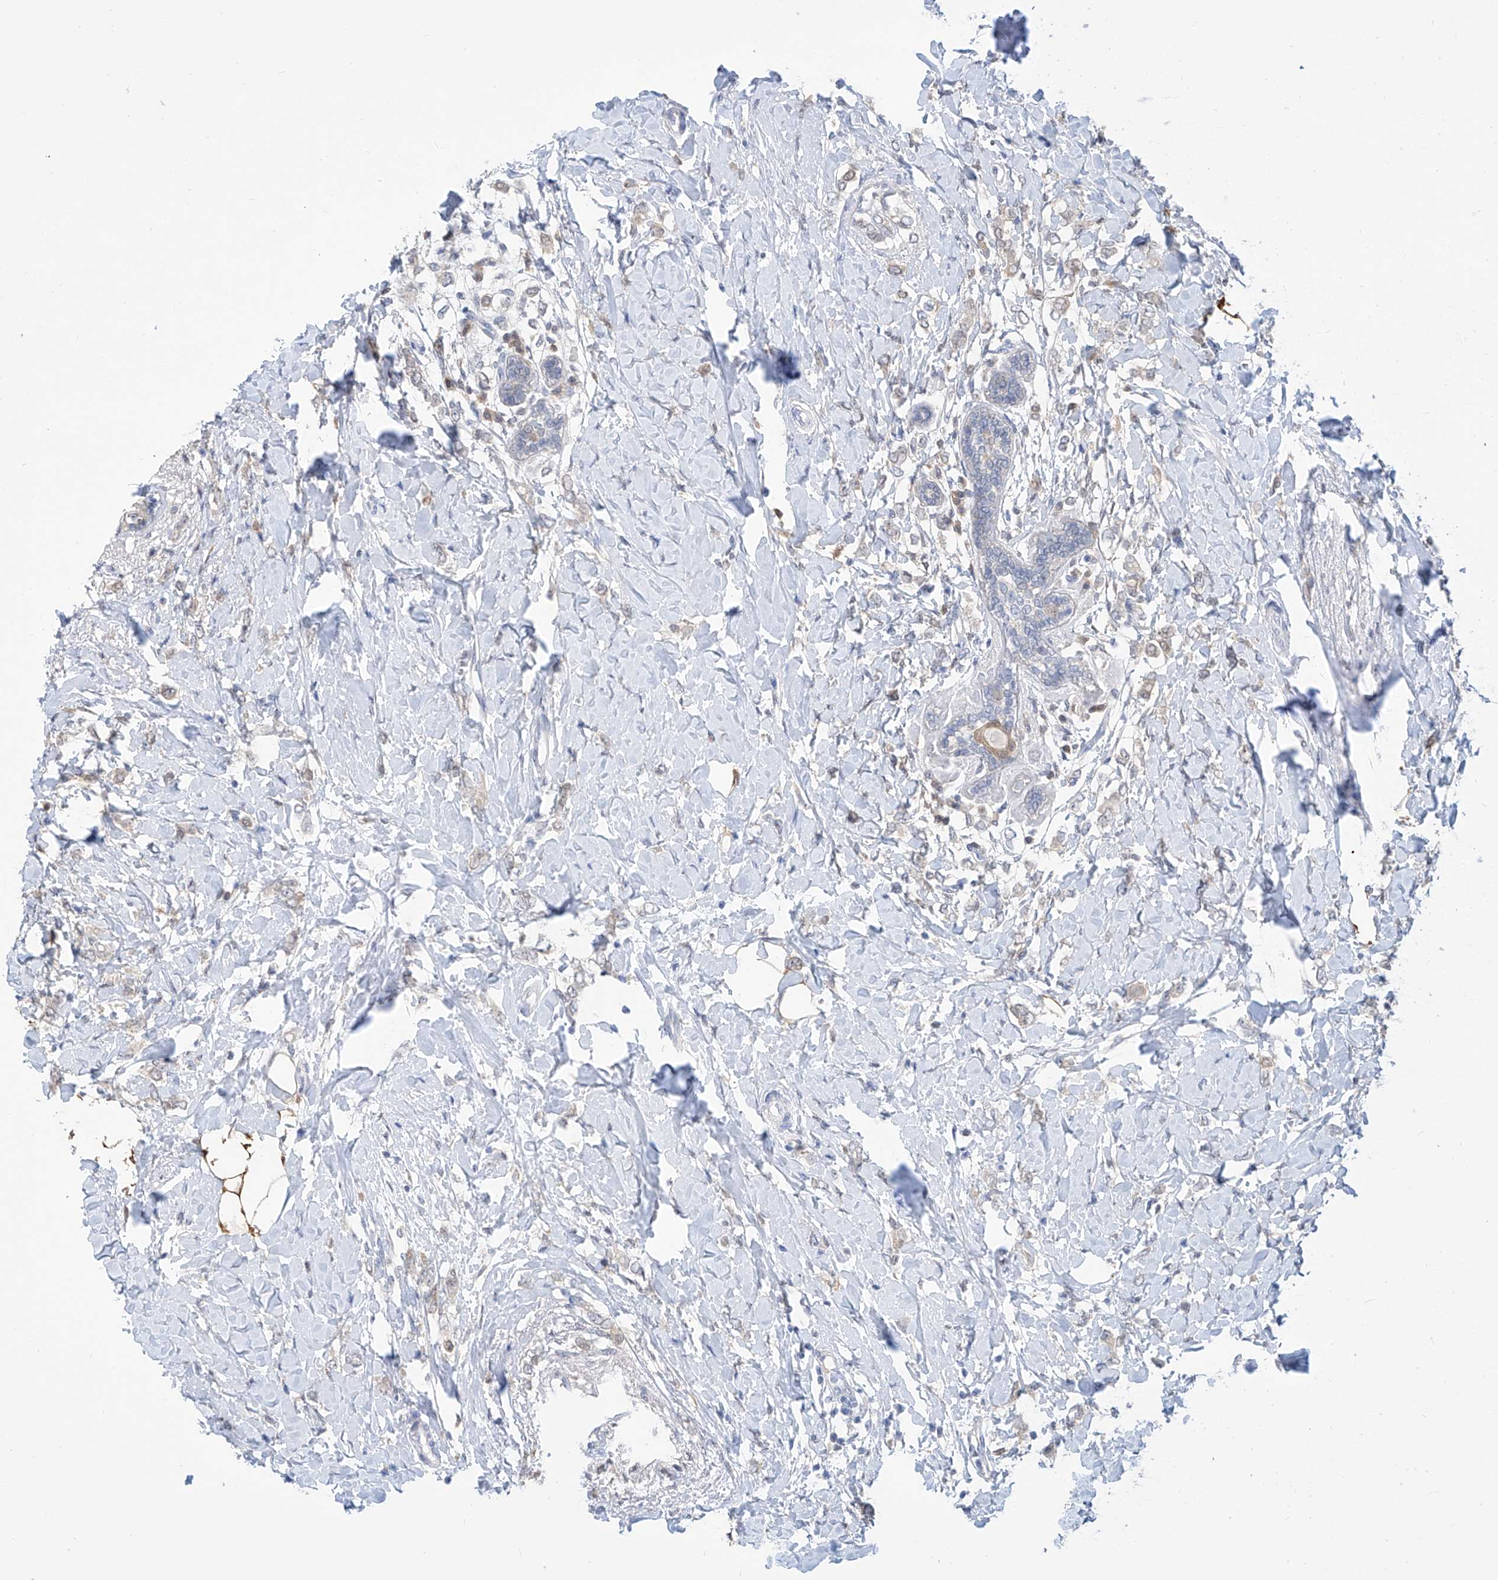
{"staining": {"intensity": "weak", "quantity": "25%-75%", "location": "cytoplasmic/membranous"}, "tissue": "breast cancer", "cell_type": "Tumor cells", "image_type": "cancer", "snomed": [{"axis": "morphology", "description": "Normal tissue, NOS"}, {"axis": "morphology", "description": "Lobular carcinoma"}, {"axis": "topography", "description": "Breast"}], "caption": "High-magnification brightfield microscopy of breast cancer stained with DAB (brown) and counterstained with hematoxylin (blue). tumor cells exhibit weak cytoplasmic/membranous staining is appreciated in about25%-75% of cells.", "gene": "PDXK", "patient": {"sex": "female", "age": 47}}